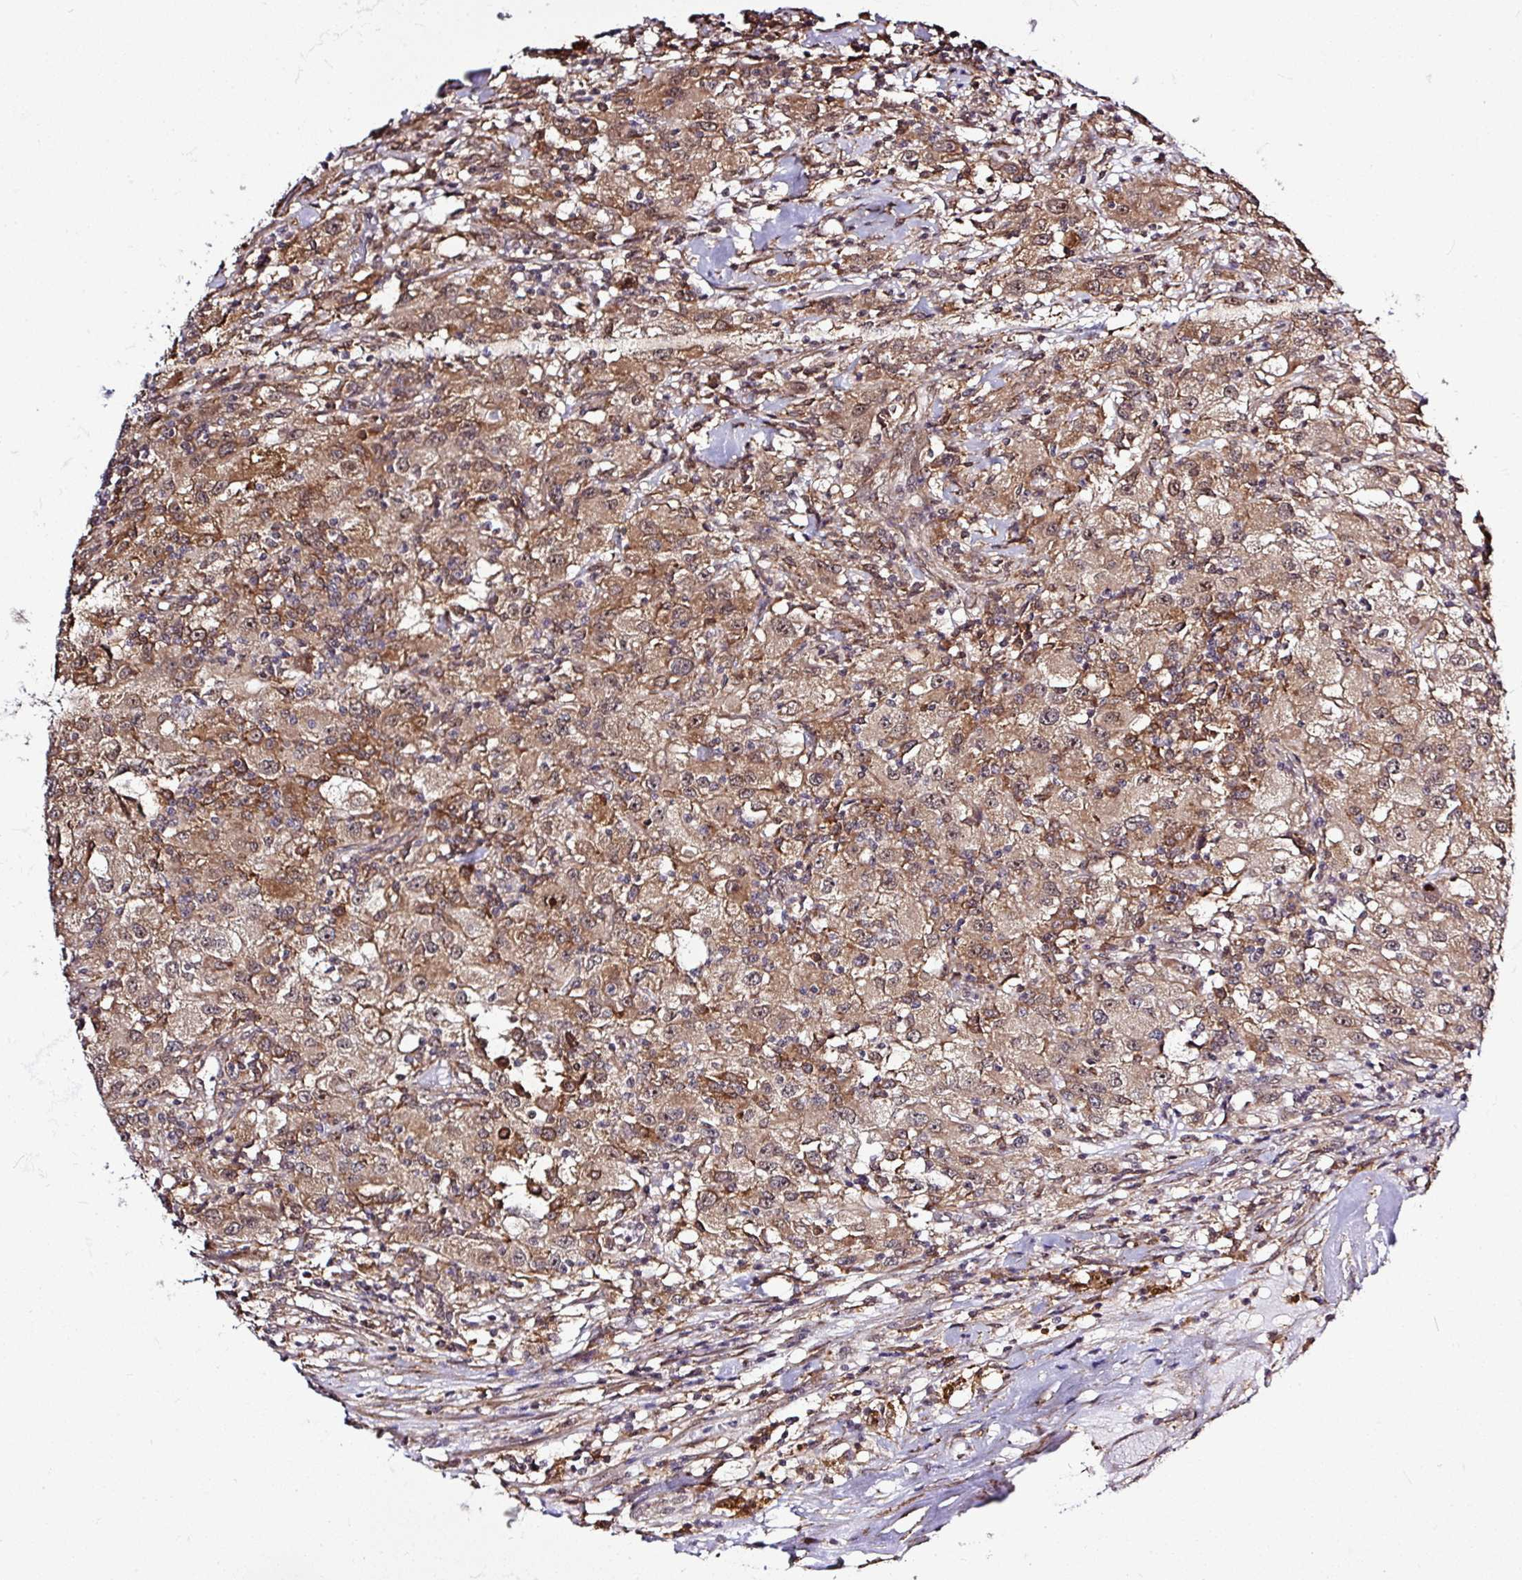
{"staining": {"intensity": "weak", "quantity": ">75%", "location": "cytoplasmic/membranous"}, "tissue": "renal cancer", "cell_type": "Tumor cells", "image_type": "cancer", "snomed": [{"axis": "morphology", "description": "Adenocarcinoma, NOS"}, {"axis": "topography", "description": "Kidney"}], "caption": "IHC (DAB) staining of adenocarcinoma (renal) displays weak cytoplasmic/membranous protein expression in about >75% of tumor cells.", "gene": "FAM153A", "patient": {"sex": "female", "age": 67}}